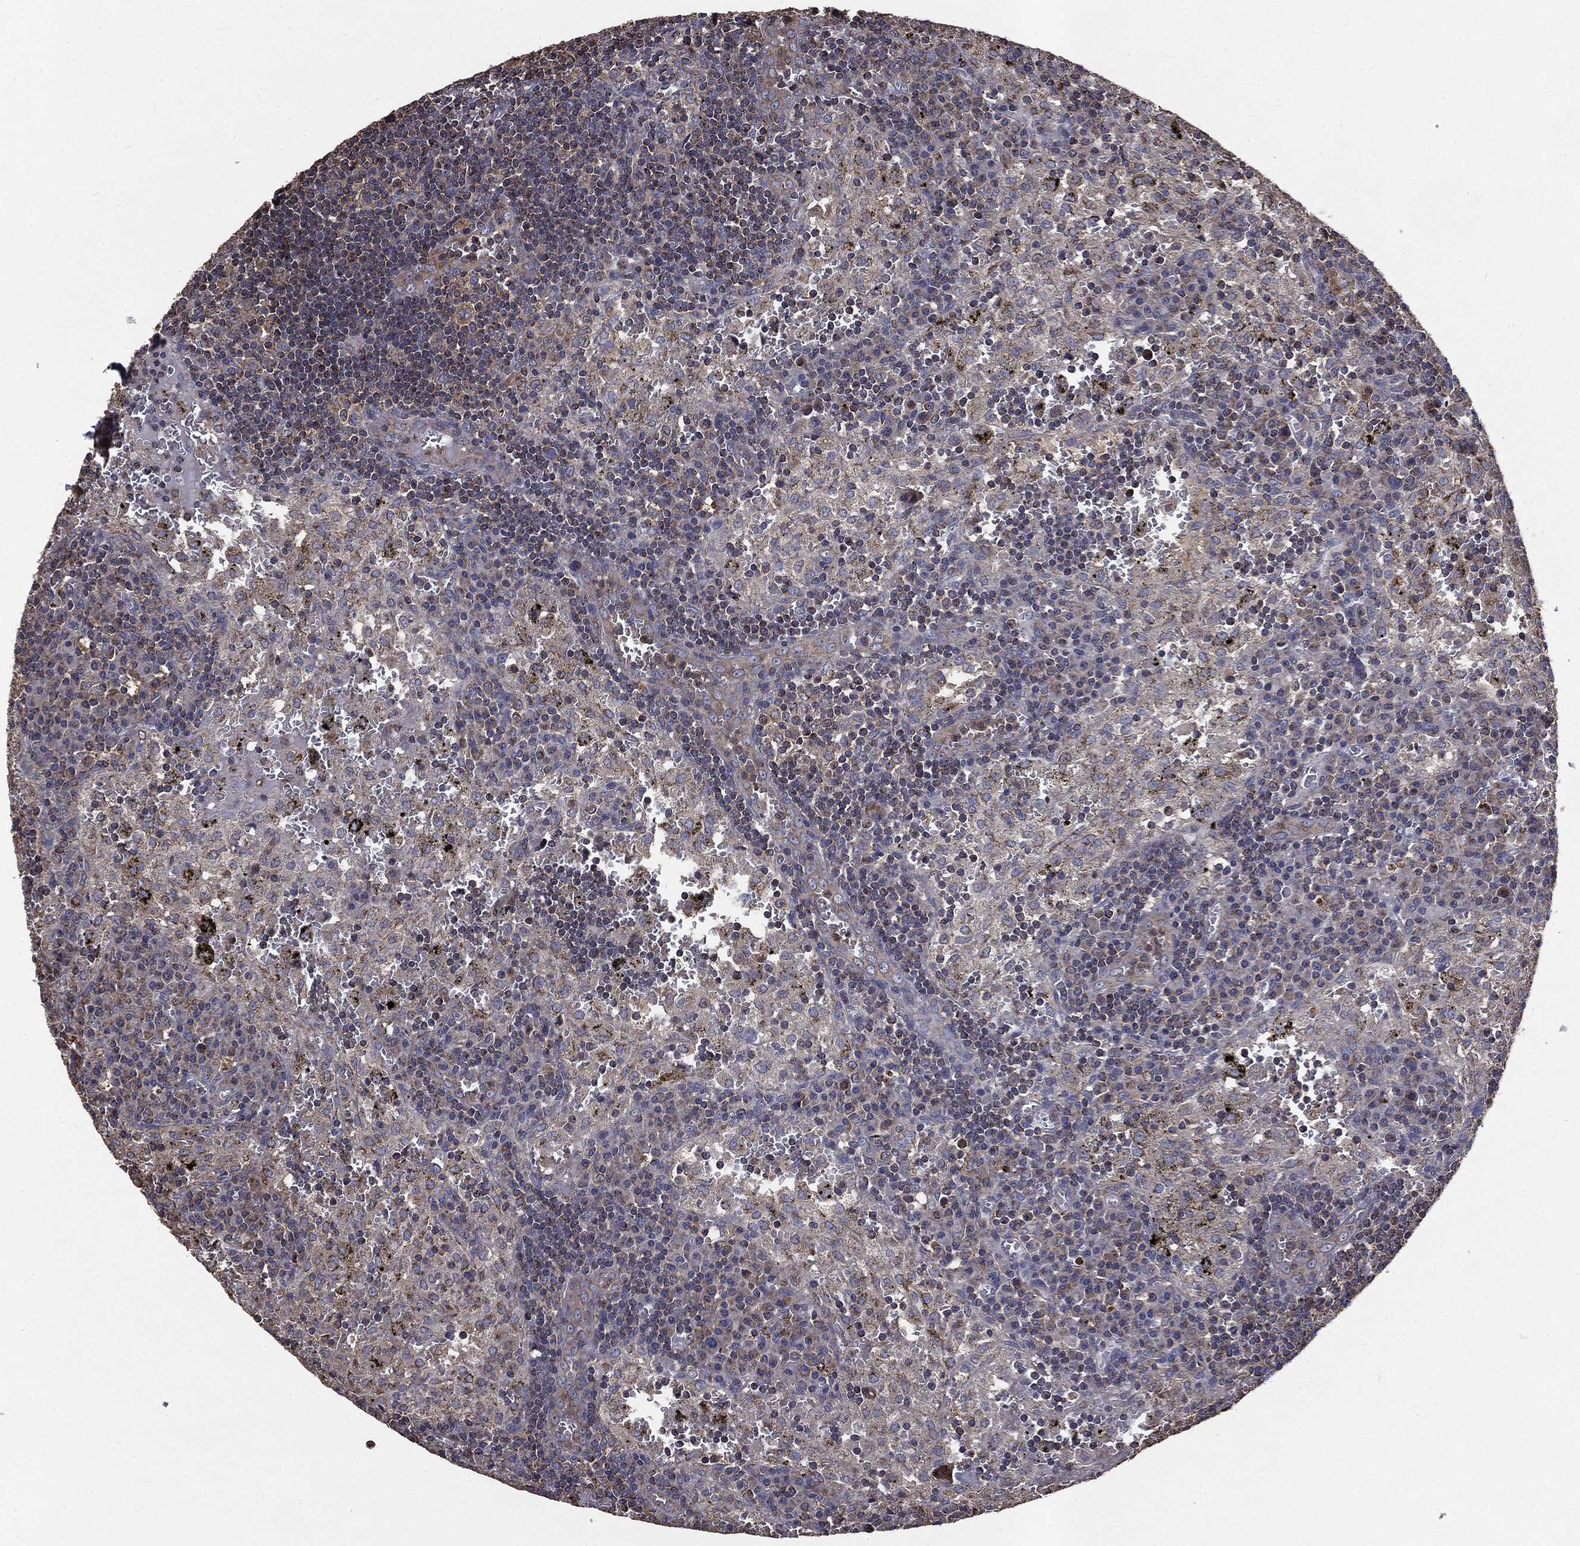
{"staining": {"intensity": "moderate", "quantity": "<25%", "location": "cytoplasmic/membranous"}, "tissue": "lymph node", "cell_type": "Germinal center cells", "image_type": "normal", "snomed": [{"axis": "morphology", "description": "Normal tissue, NOS"}, {"axis": "topography", "description": "Lymph node"}], "caption": "The photomicrograph shows immunohistochemical staining of benign lymph node. There is moderate cytoplasmic/membranous positivity is present in about <25% of germinal center cells.", "gene": "MAPK6", "patient": {"sex": "male", "age": 62}}